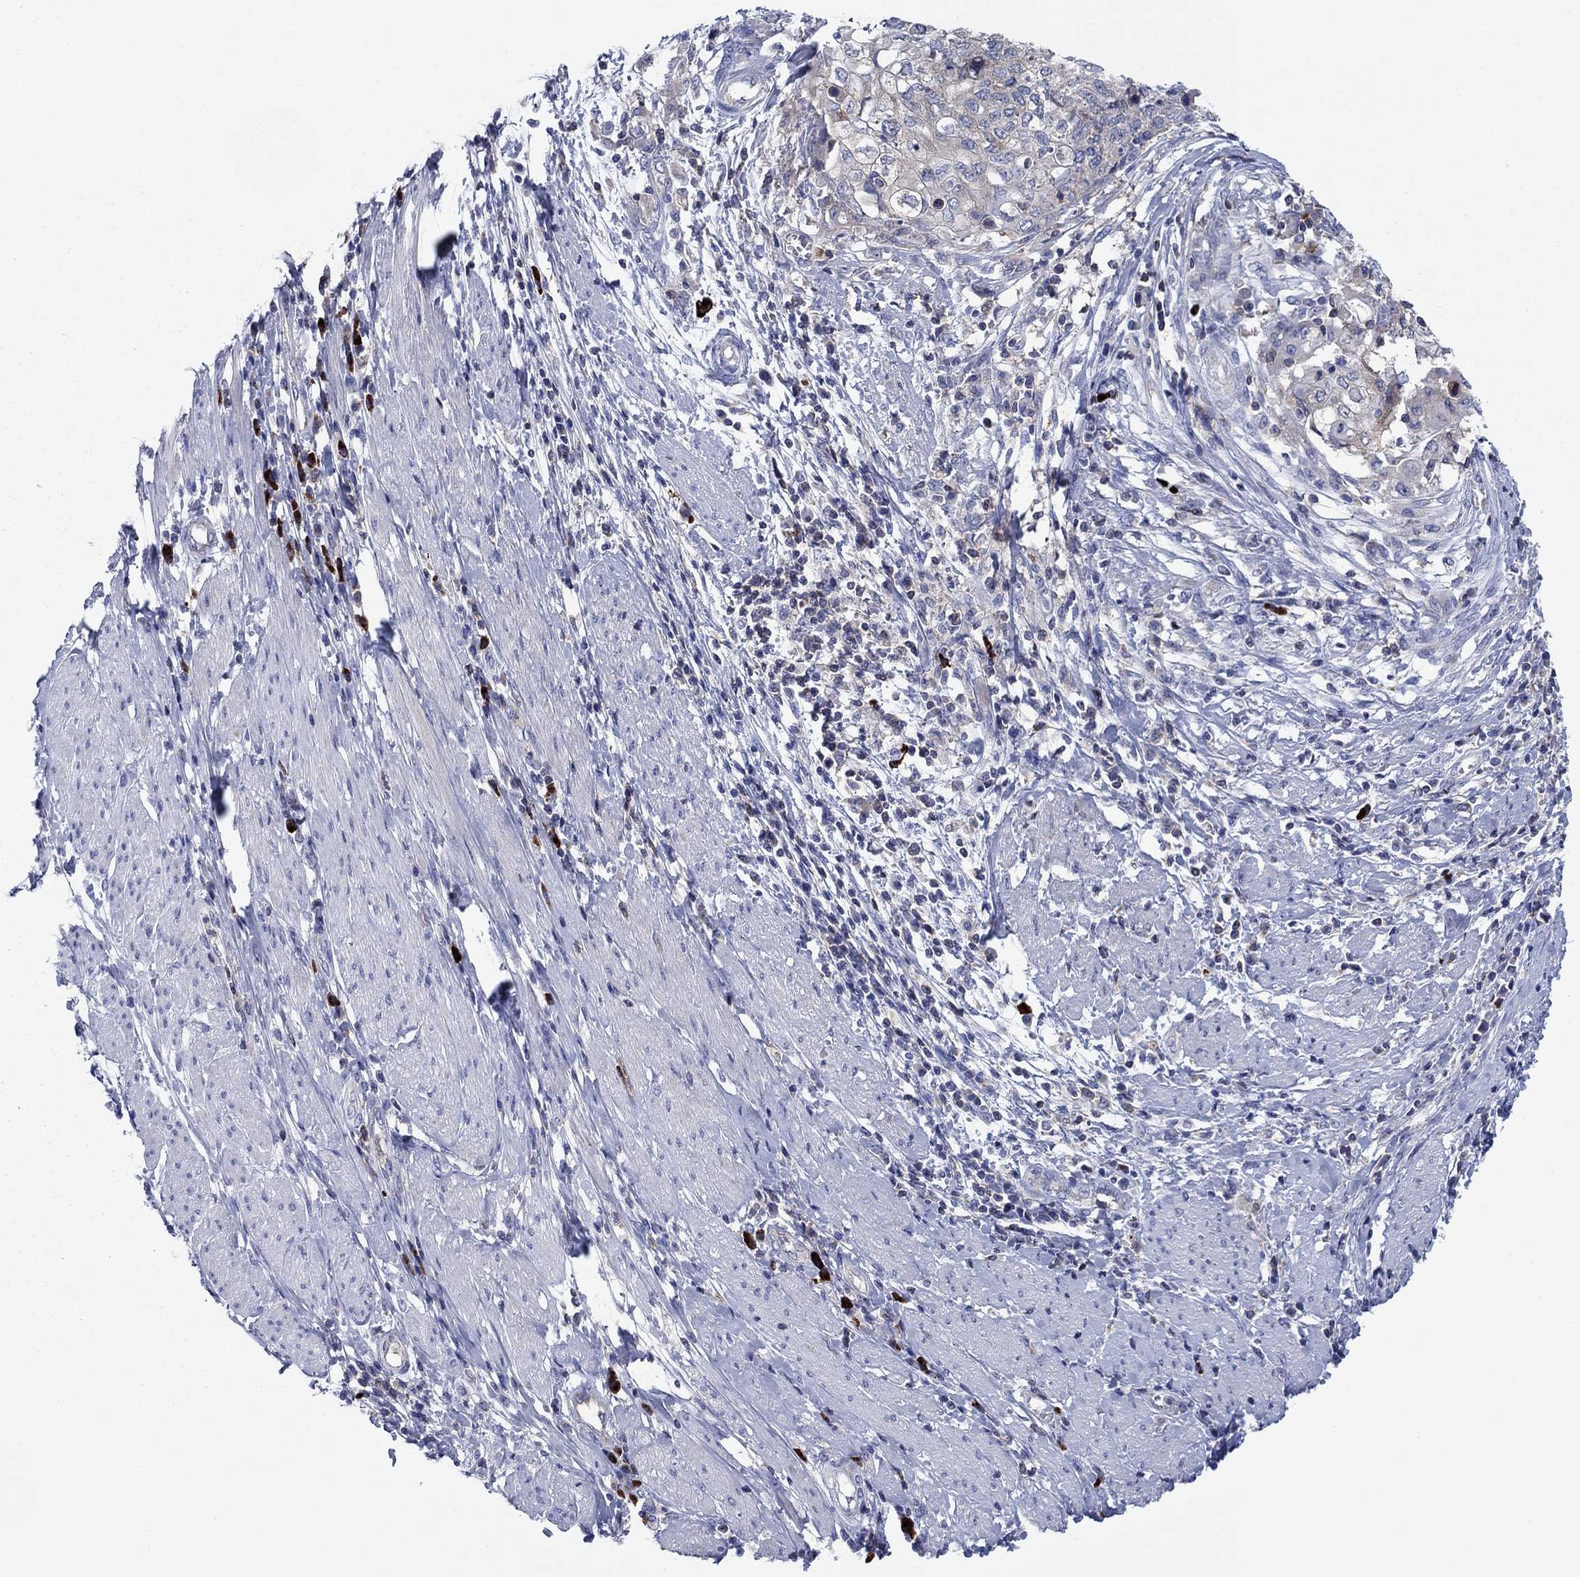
{"staining": {"intensity": "weak", "quantity": "<25%", "location": "cytoplasmic/membranous"}, "tissue": "cervical cancer", "cell_type": "Tumor cells", "image_type": "cancer", "snomed": [{"axis": "morphology", "description": "Squamous cell carcinoma, NOS"}, {"axis": "topography", "description": "Cervix"}], "caption": "DAB (3,3'-diaminobenzidine) immunohistochemical staining of cervical cancer (squamous cell carcinoma) shows no significant expression in tumor cells.", "gene": "PVR", "patient": {"sex": "female", "age": 39}}